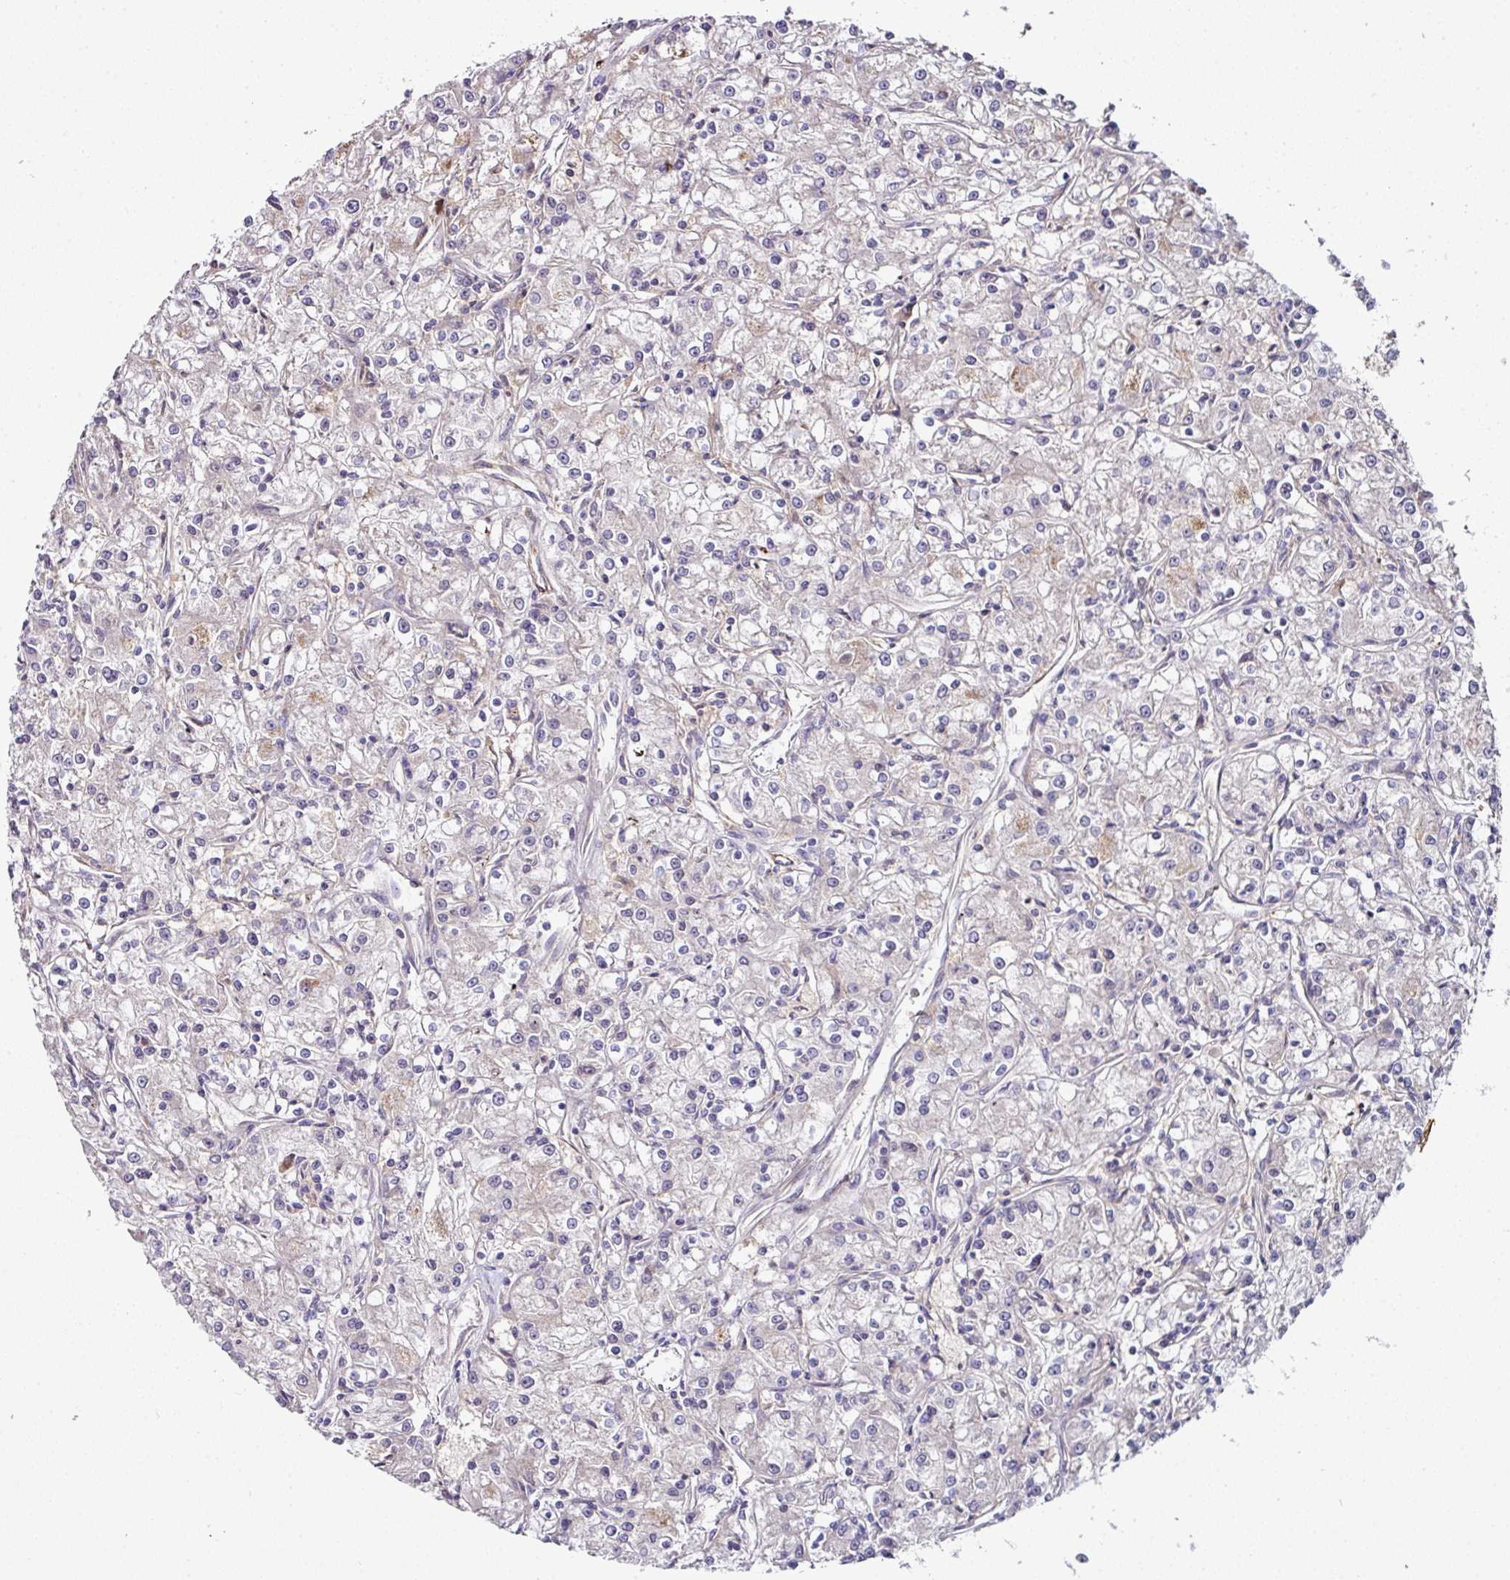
{"staining": {"intensity": "negative", "quantity": "none", "location": "none"}, "tissue": "renal cancer", "cell_type": "Tumor cells", "image_type": "cancer", "snomed": [{"axis": "morphology", "description": "Adenocarcinoma, NOS"}, {"axis": "topography", "description": "Kidney"}], "caption": "The photomicrograph displays no significant positivity in tumor cells of renal adenocarcinoma. (DAB immunohistochemistry, high magnification).", "gene": "CTDSP2", "patient": {"sex": "female", "age": 59}}